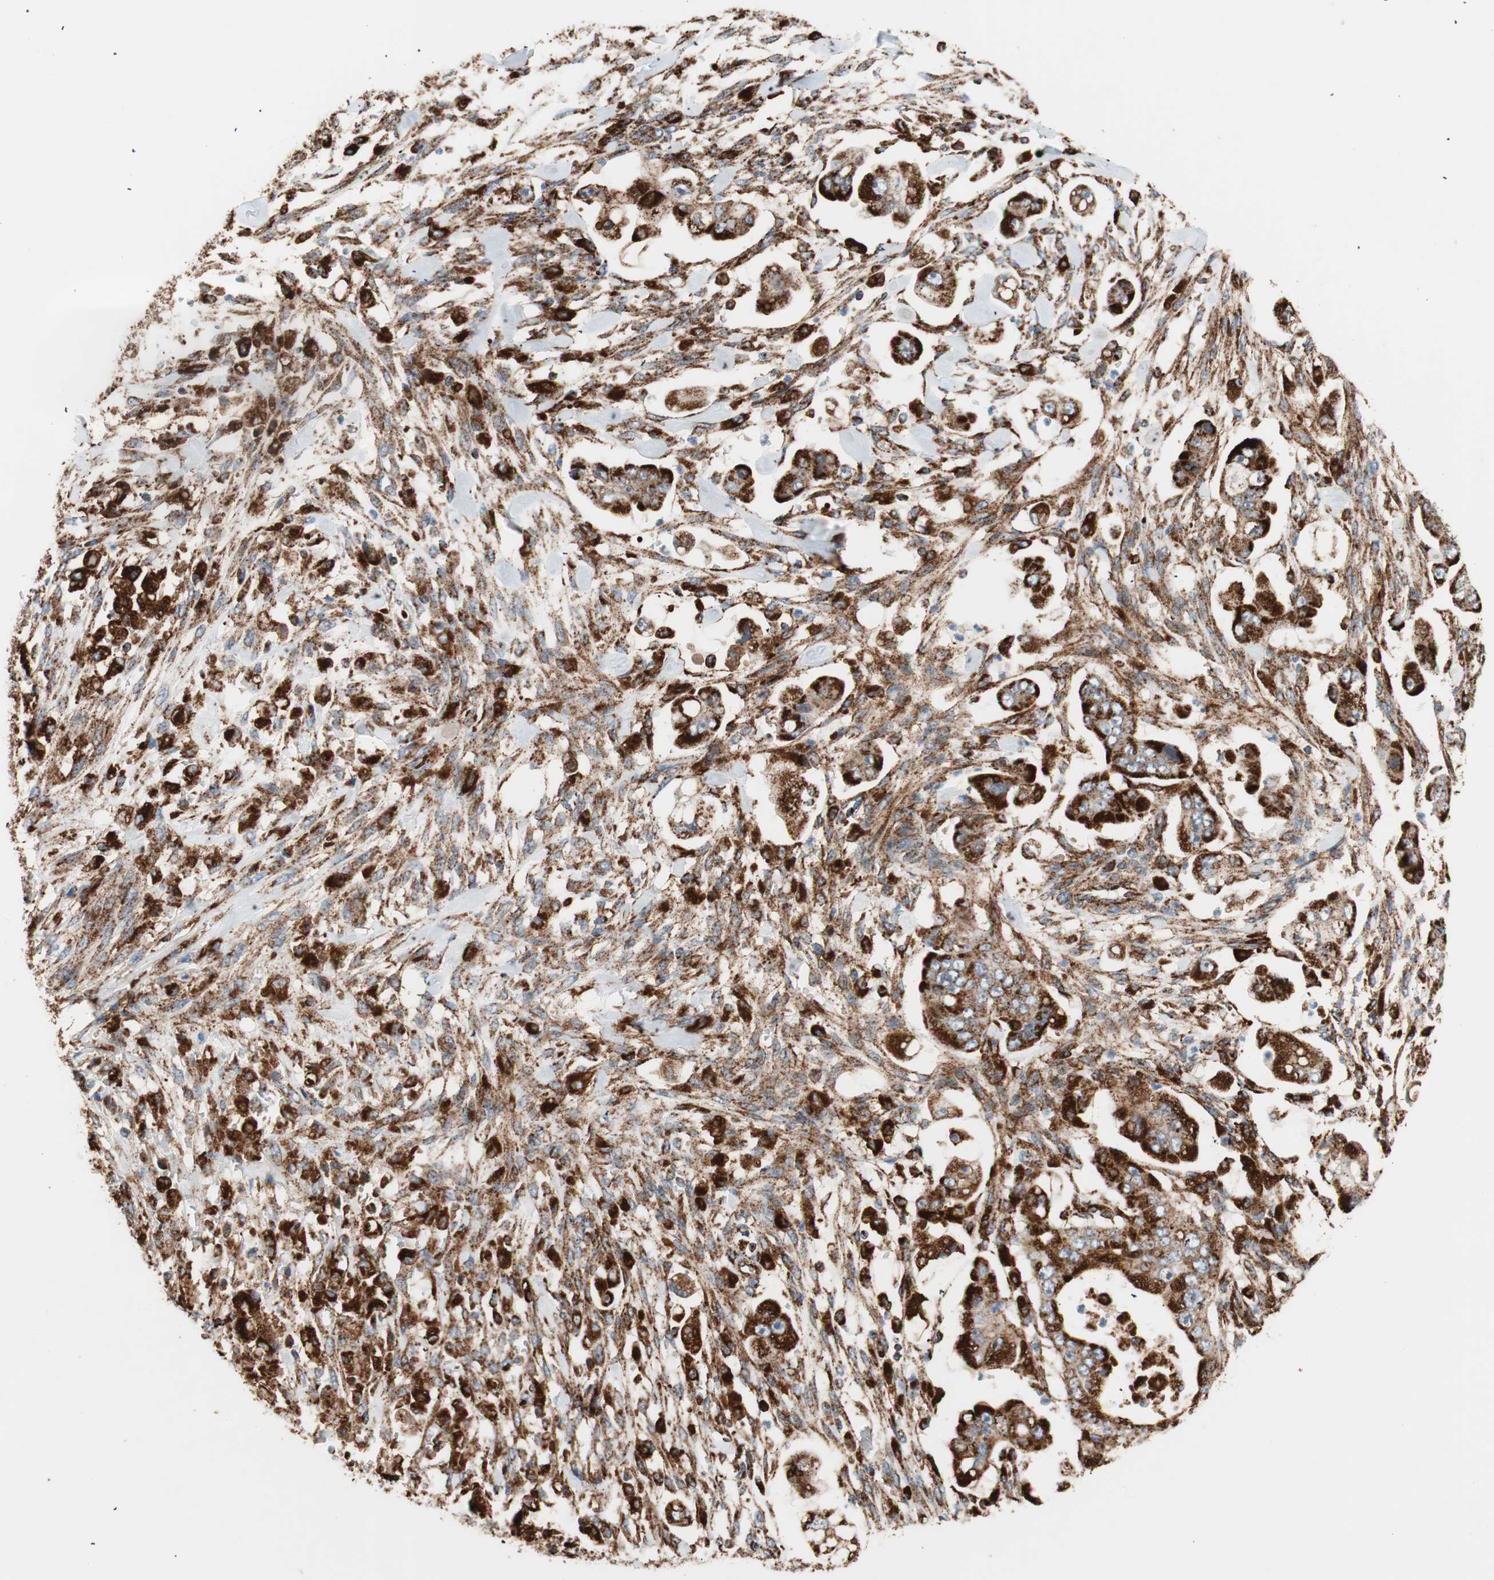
{"staining": {"intensity": "strong", "quantity": ">75%", "location": "cytoplasmic/membranous"}, "tissue": "stomach cancer", "cell_type": "Tumor cells", "image_type": "cancer", "snomed": [{"axis": "morphology", "description": "Adenocarcinoma, NOS"}, {"axis": "topography", "description": "Stomach"}], "caption": "This is a histology image of IHC staining of adenocarcinoma (stomach), which shows strong positivity in the cytoplasmic/membranous of tumor cells.", "gene": "LAMP1", "patient": {"sex": "male", "age": 62}}